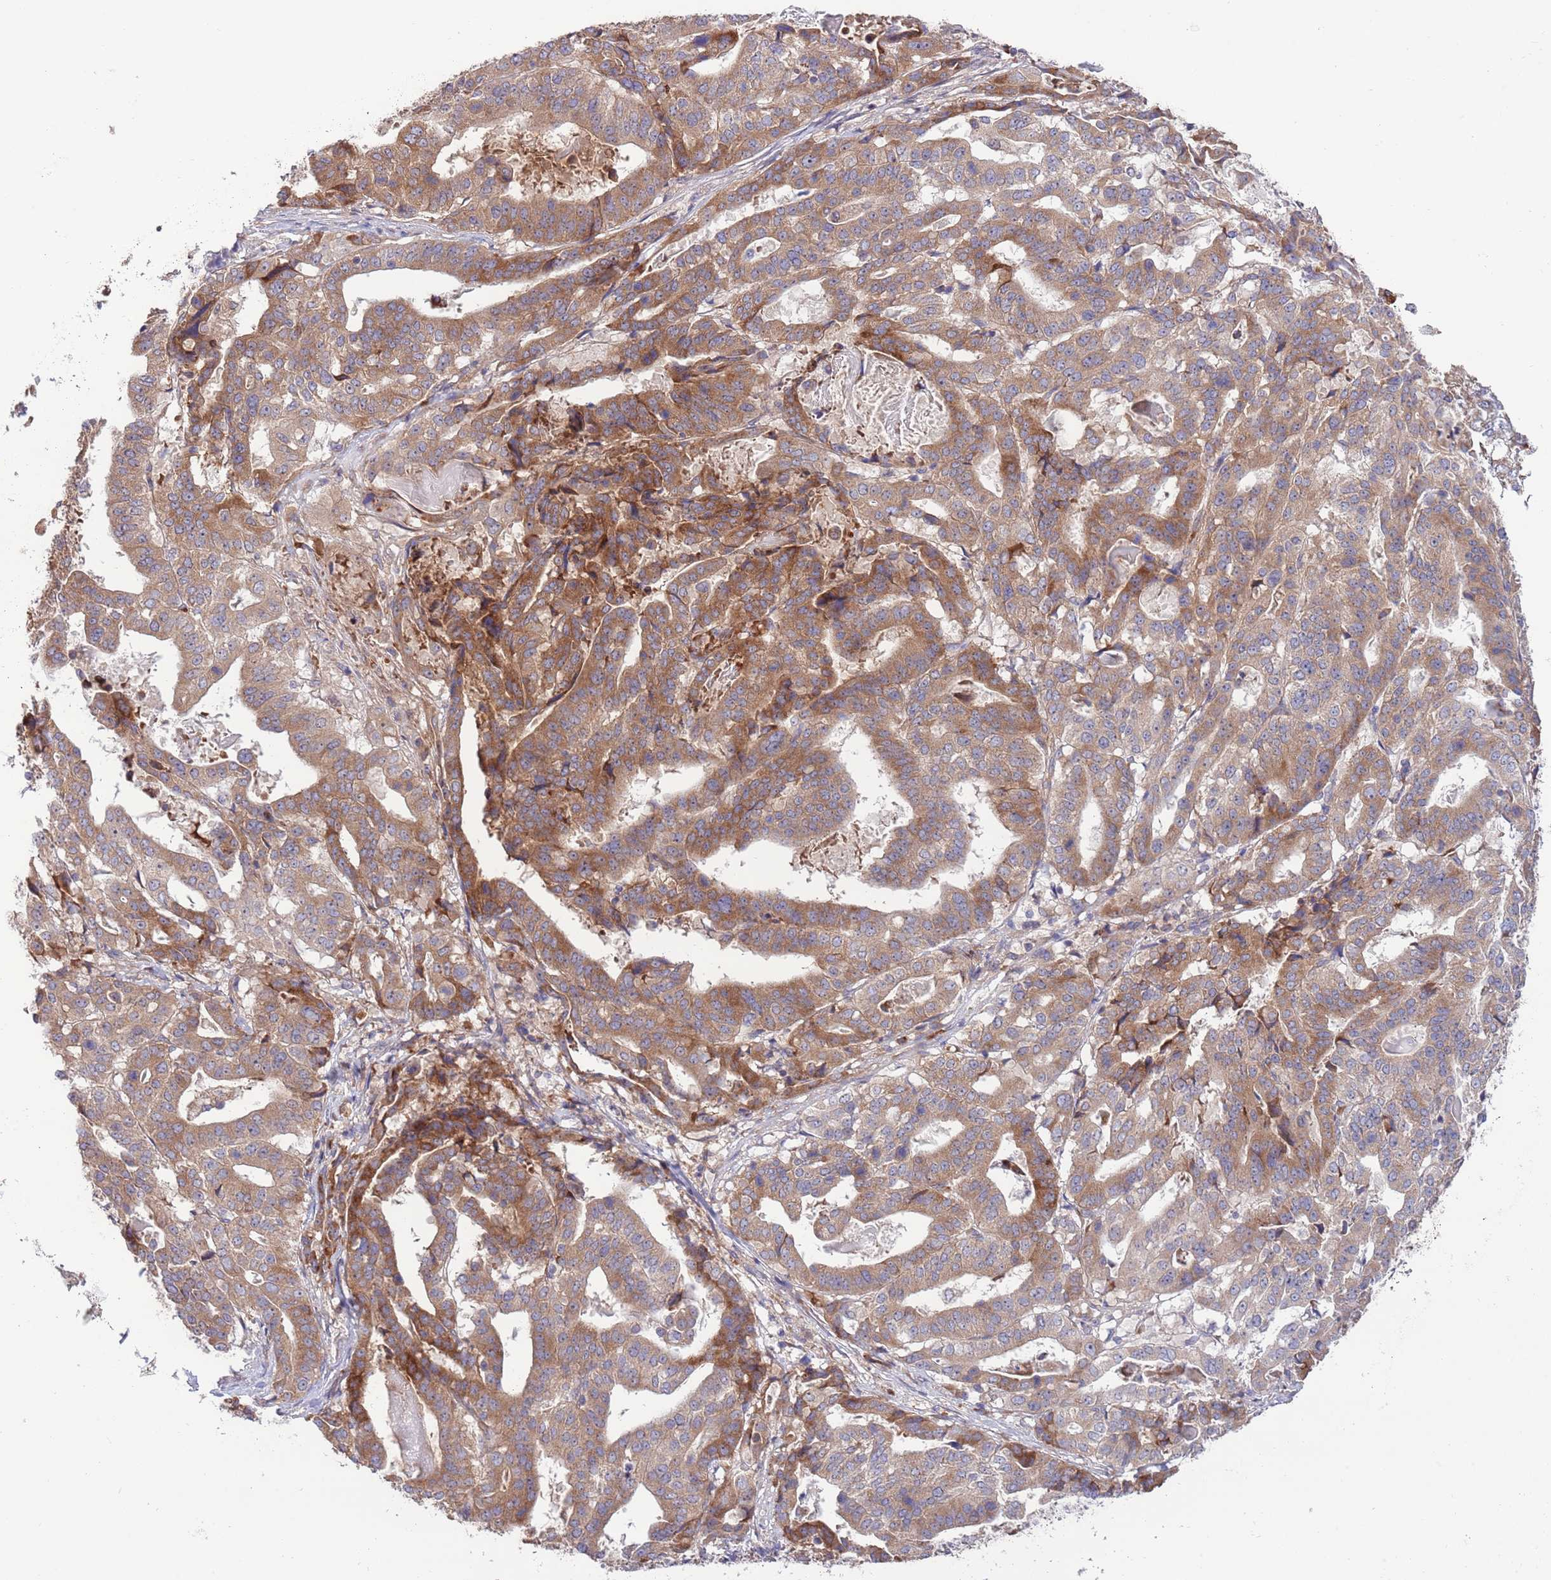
{"staining": {"intensity": "moderate", "quantity": ">75%", "location": "cytoplasmic/membranous"}, "tissue": "stomach cancer", "cell_type": "Tumor cells", "image_type": "cancer", "snomed": [{"axis": "morphology", "description": "Adenocarcinoma, NOS"}, {"axis": "topography", "description": "Stomach"}], "caption": "Protein expression analysis of human adenocarcinoma (stomach) reveals moderate cytoplasmic/membranous staining in about >75% of tumor cells. Nuclei are stained in blue.", "gene": "DAND5", "patient": {"sex": "male", "age": 48}}